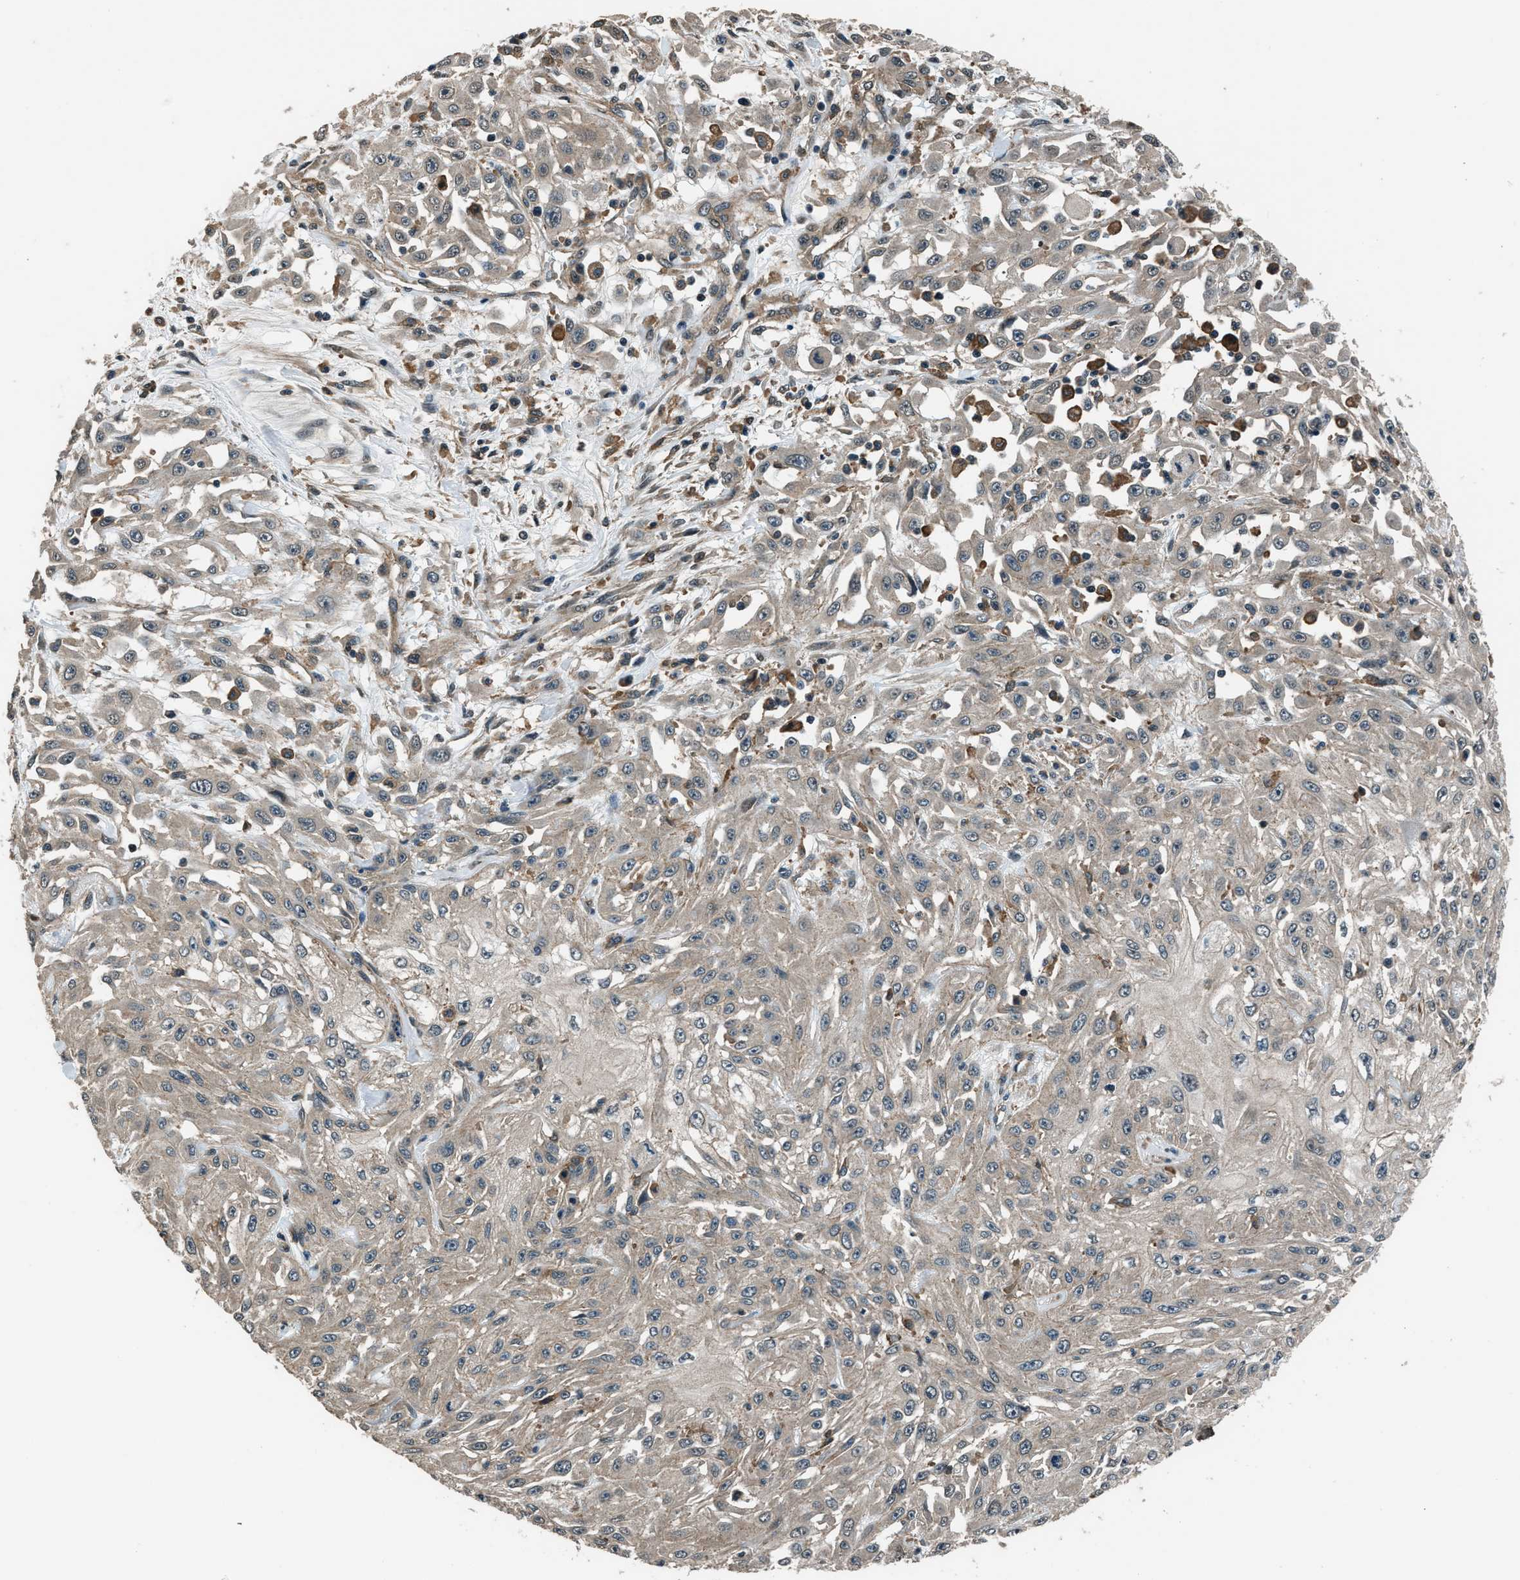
{"staining": {"intensity": "negative", "quantity": "none", "location": "none"}, "tissue": "skin cancer", "cell_type": "Tumor cells", "image_type": "cancer", "snomed": [{"axis": "morphology", "description": "Squamous cell carcinoma, NOS"}, {"axis": "morphology", "description": "Squamous cell carcinoma, metastatic, NOS"}, {"axis": "topography", "description": "Skin"}, {"axis": "topography", "description": "Lymph node"}], "caption": "Immunohistochemical staining of human skin squamous cell carcinoma reveals no significant staining in tumor cells. The staining was performed using DAB (3,3'-diaminobenzidine) to visualize the protein expression in brown, while the nuclei were stained in blue with hematoxylin (Magnification: 20x).", "gene": "ARHGEF11", "patient": {"sex": "male", "age": 75}}